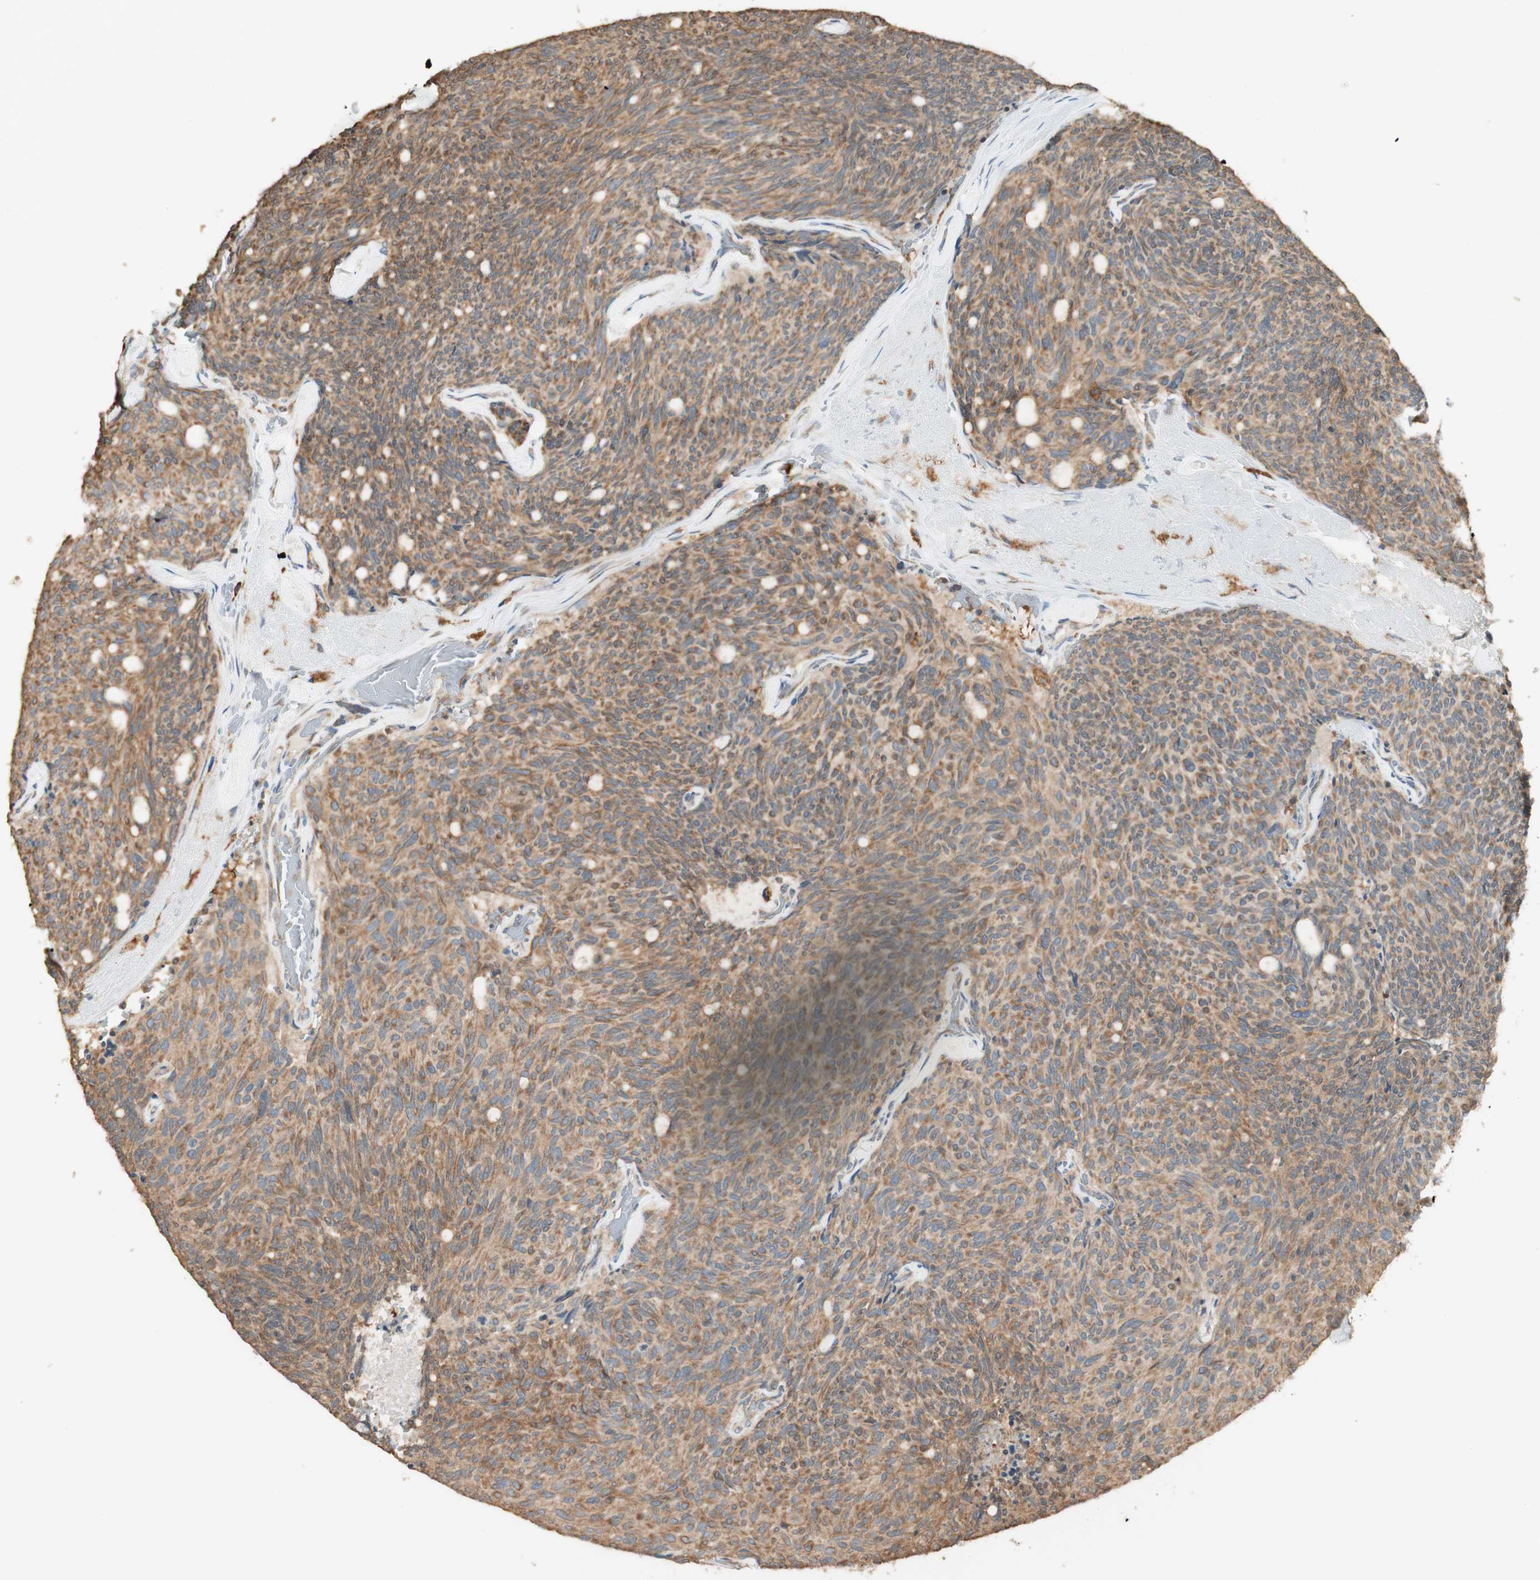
{"staining": {"intensity": "moderate", "quantity": ">75%", "location": "cytoplasmic/membranous"}, "tissue": "carcinoid", "cell_type": "Tumor cells", "image_type": "cancer", "snomed": [{"axis": "morphology", "description": "Carcinoid, malignant, NOS"}, {"axis": "topography", "description": "Pancreas"}], "caption": "Moderate cytoplasmic/membranous staining is appreciated in approximately >75% of tumor cells in carcinoid.", "gene": "CLCN2", "patient": {"sex": "female", "age": 54}}